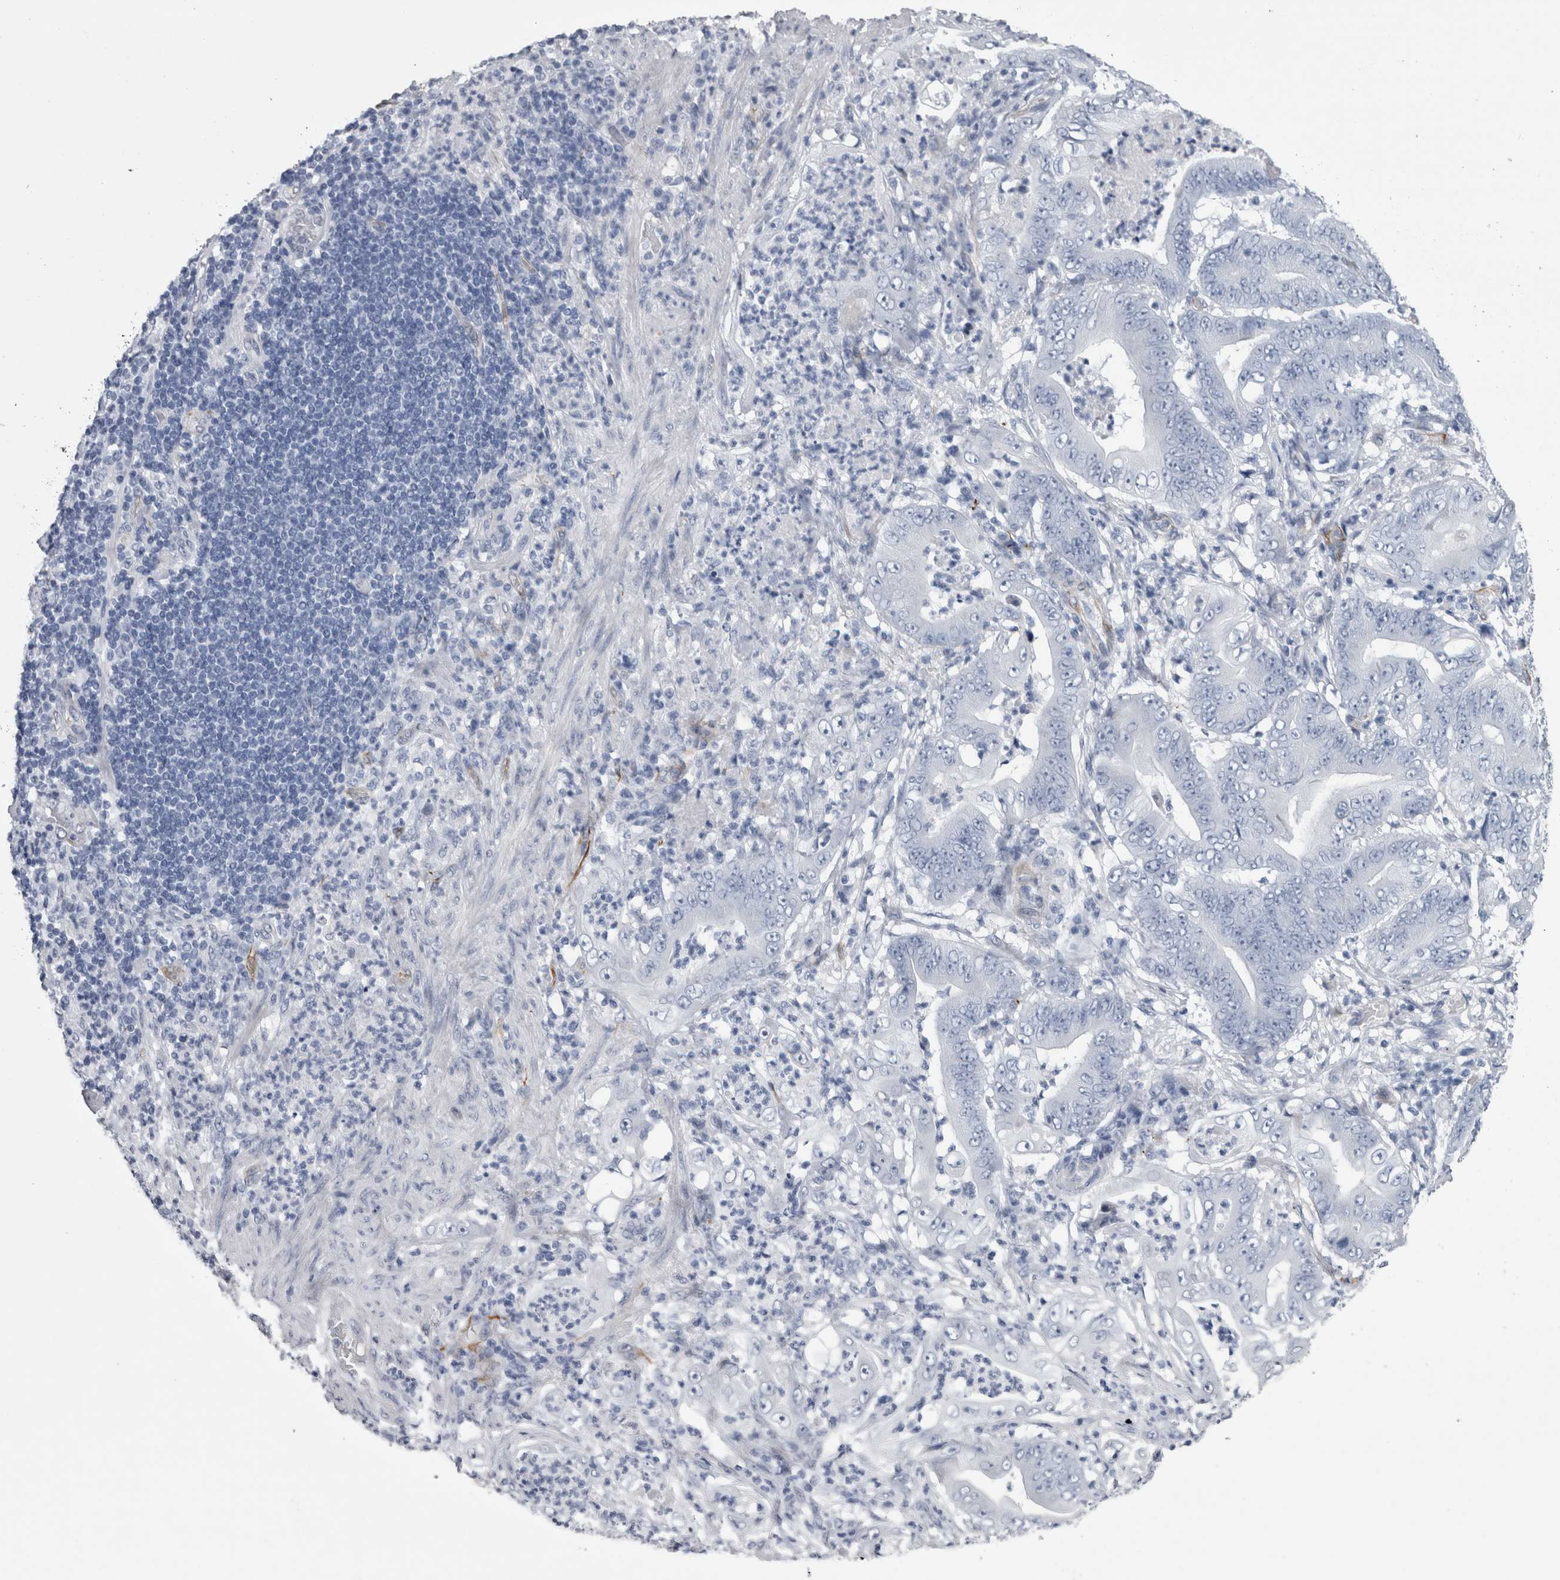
{"staining": {"intensity": "negative", "quantity": "none", "location": "none"}, "tissue": "stomach cancer", "cell_type": "Tumor cells", "image_type": "cancer", "snomed": [{"axis": "morphology", "description": "Adenocarcinoma, NOS"}, {"axis": "topography", "description": "Stomach"}], "caption": "Human stomach cancer stained for a protein using immunohistochemistry (IHC) displays no expression in tumor cells.", "gene": "VWDE", "patient": {"sex": "female", "age": 73}}